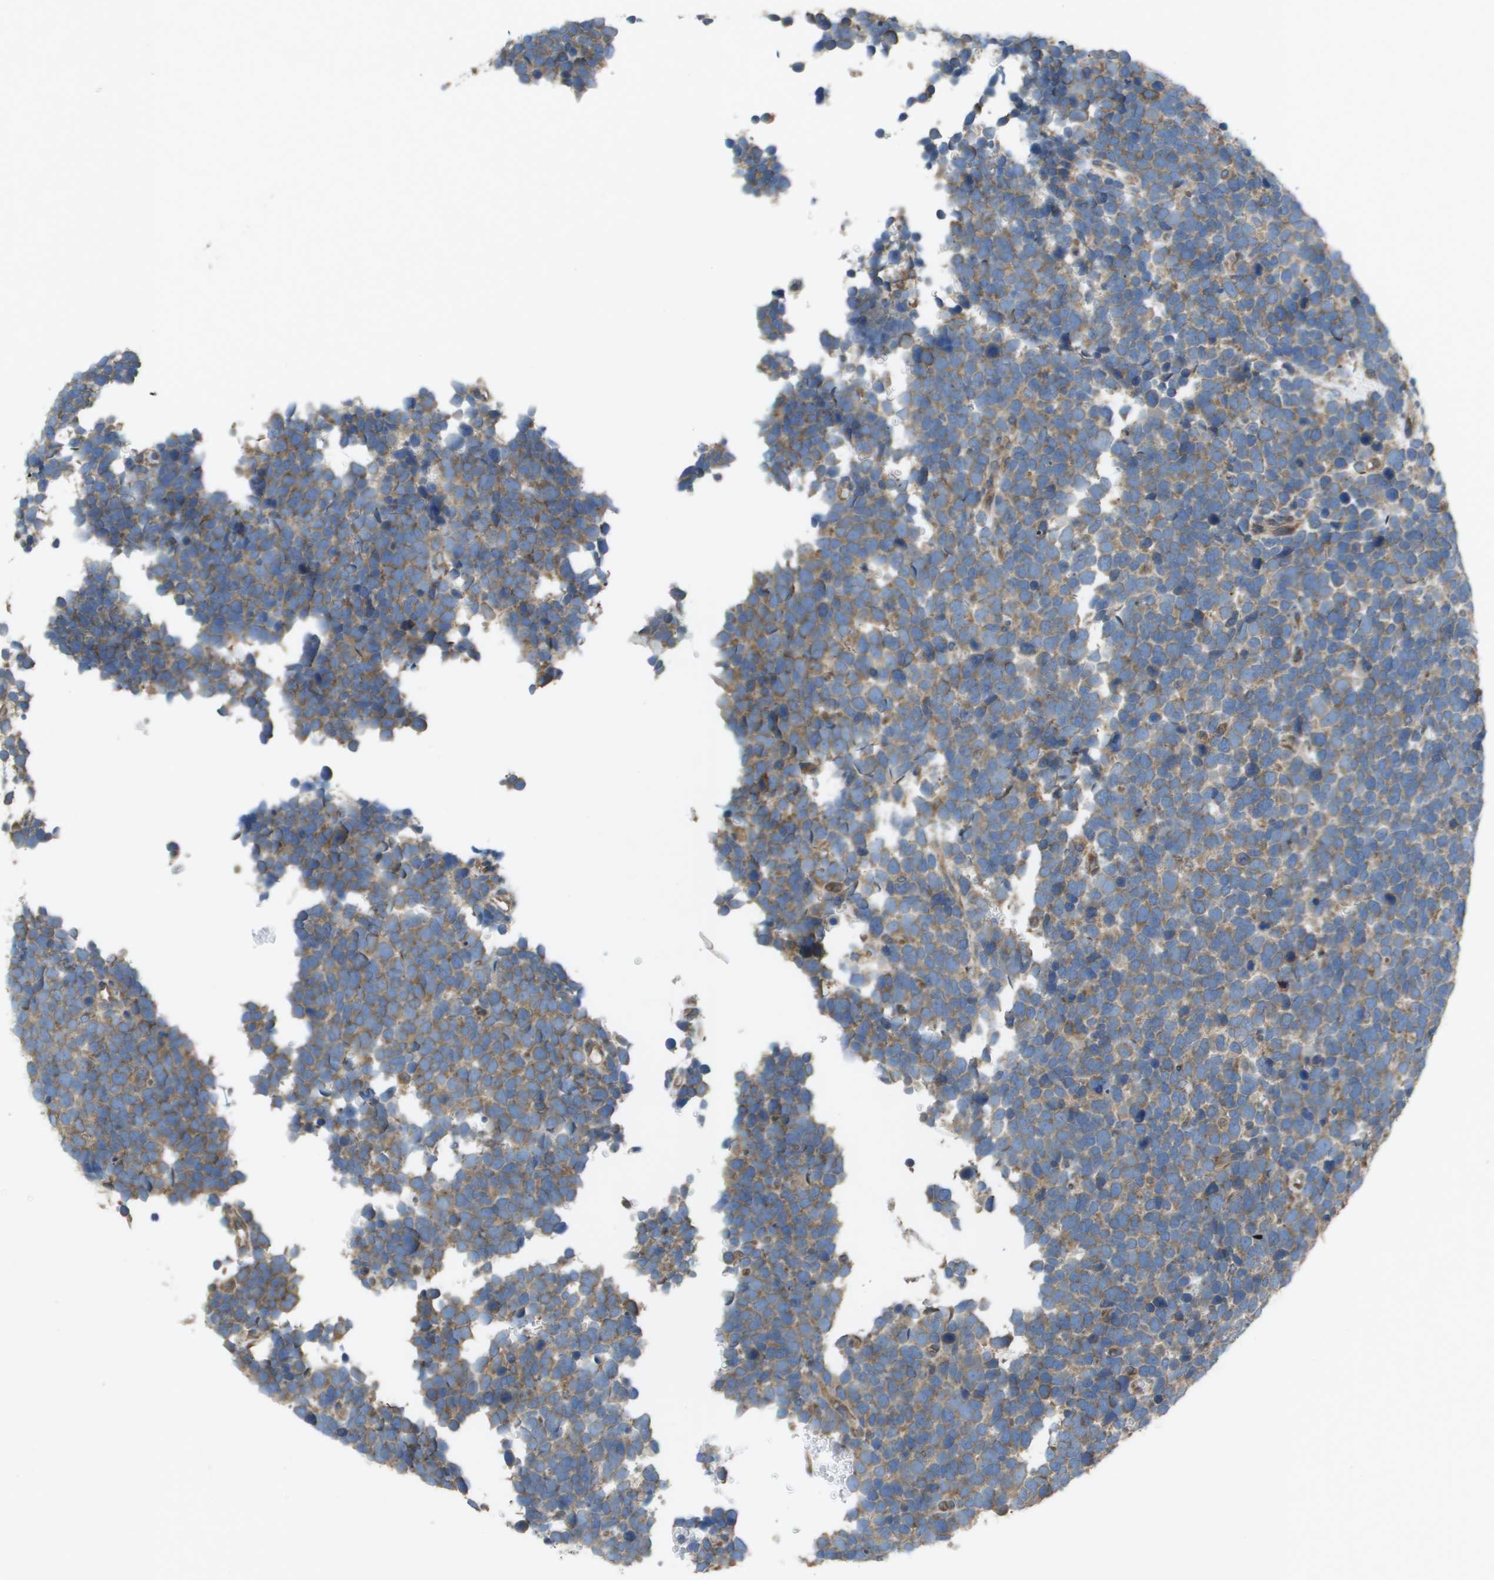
{"staining": {"intensity": "weak", "quantity": ">75%", "location": "cytoplasmic/membranous"}, "tissue": "urothelial cancer", "cell_type": "Tumor cells", "image_type": "cancer", "snomed": [{"axis": "morphology", "description": "Urothelial carcinoma, High grade"}, {"axis": "topography", "description": "Urinary bladder"}], "caption": "Tumor cells display low levels of weak cytoplasmic/membranous staining in approximately >75% of cells in human high-grade urothelial carcinoma. (Brightfield microscopy of DAB IHC at high magnification).", "gene": "CLCN2", "patient": {"sex": "female", "age": 82}}